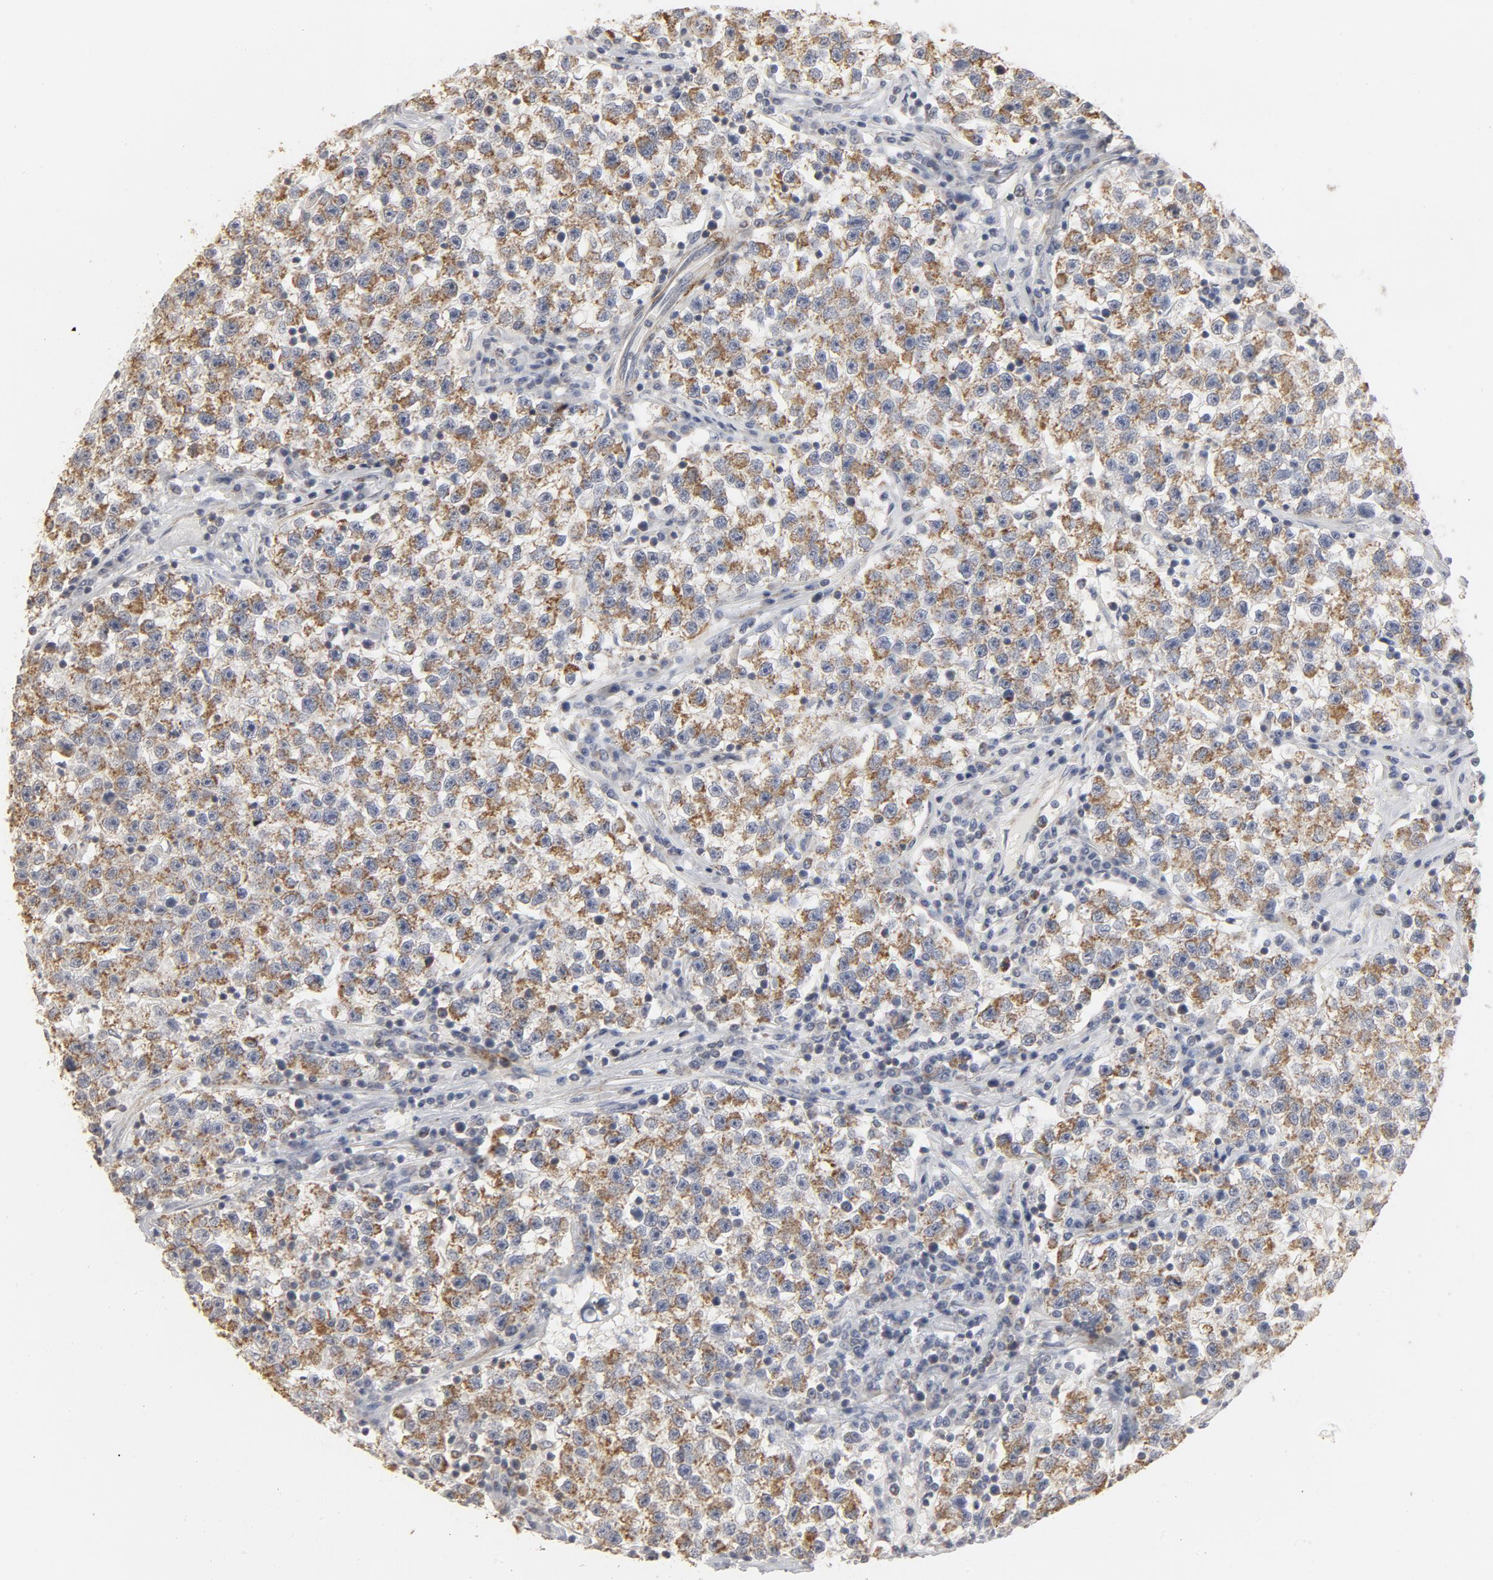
{"staining": {"intensity": "weak", "quantity": ">75%", "location": "cytoplasmic/membranous"}, "tissue": "testis cancer", "cell_type": "Tumor cells", "image_type": "cancer", "snomed": [{"axis": "morphology", "description": "Seminoma, NOS"}, {"axis": "topography", "description": "Testis"}], "caption": "Seminoma (testis) stained for a protein reveals weak cytoplasmic/membranous positivity in tumor cells.", "gene": "GNG2", "patient": {"sex": "male", "age": 22}}